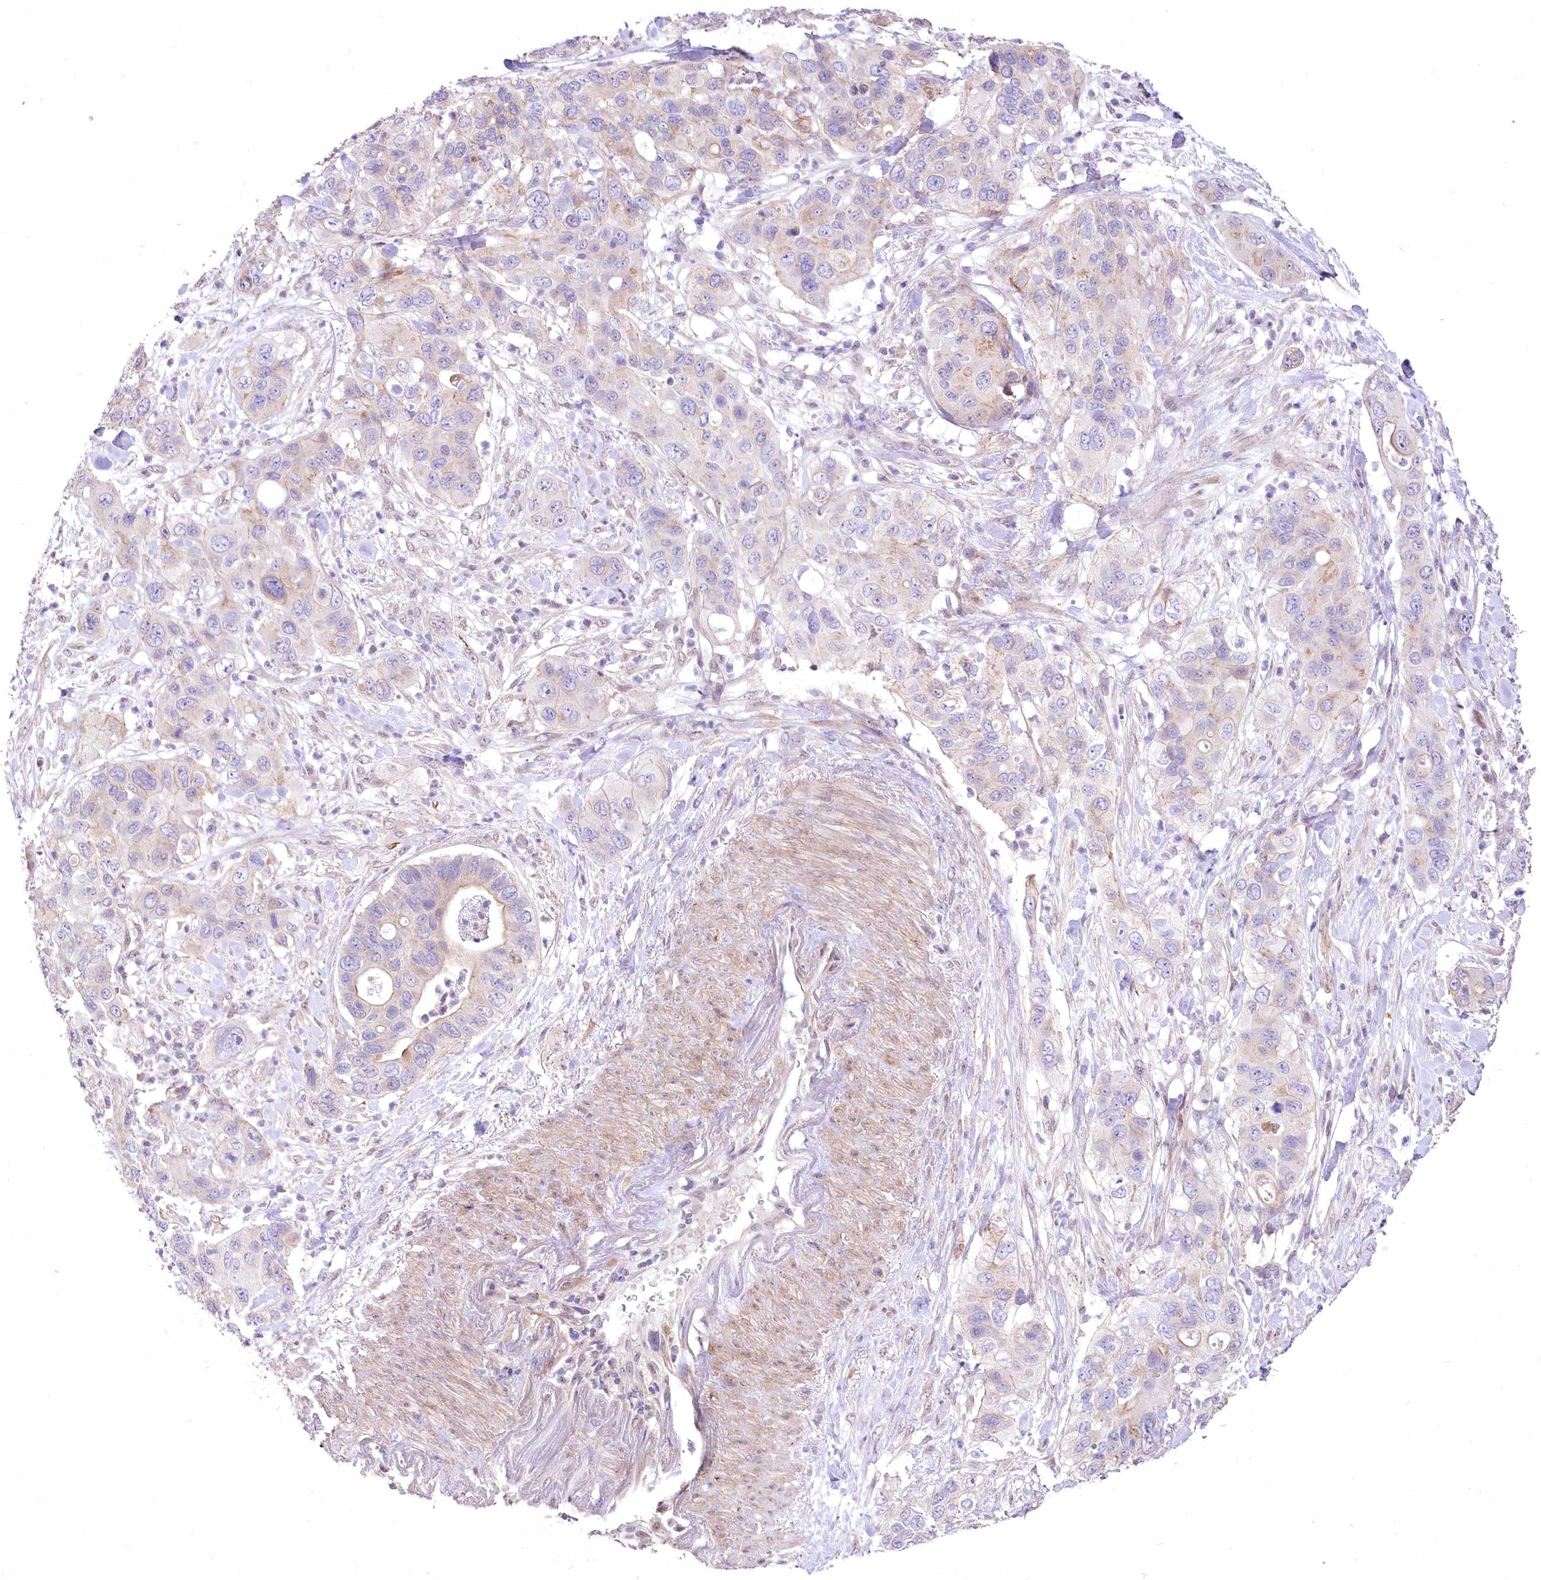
{"staining": {"intensity": "weak", "quantity": "25%-75%", "location": "cytoplasmic/membranous"}, "tissue": "pancreatic cancer", "cell_type": "Tumor cells", "image_type": "cancer", "snomed": [{"axis": "morphology", "description": "Adenocarcinoma, NOS"}, {"axis": "topography", "description": "Pancreas"}], "caption": "Pancreatic cancer stained for a protein (brown) exhibits weak cytoplasmic/membranous positive positivity in about 25%-75% of tumor cells.", "gene": "FAM241B", "patient": {"sex": "female", "age": 71}}